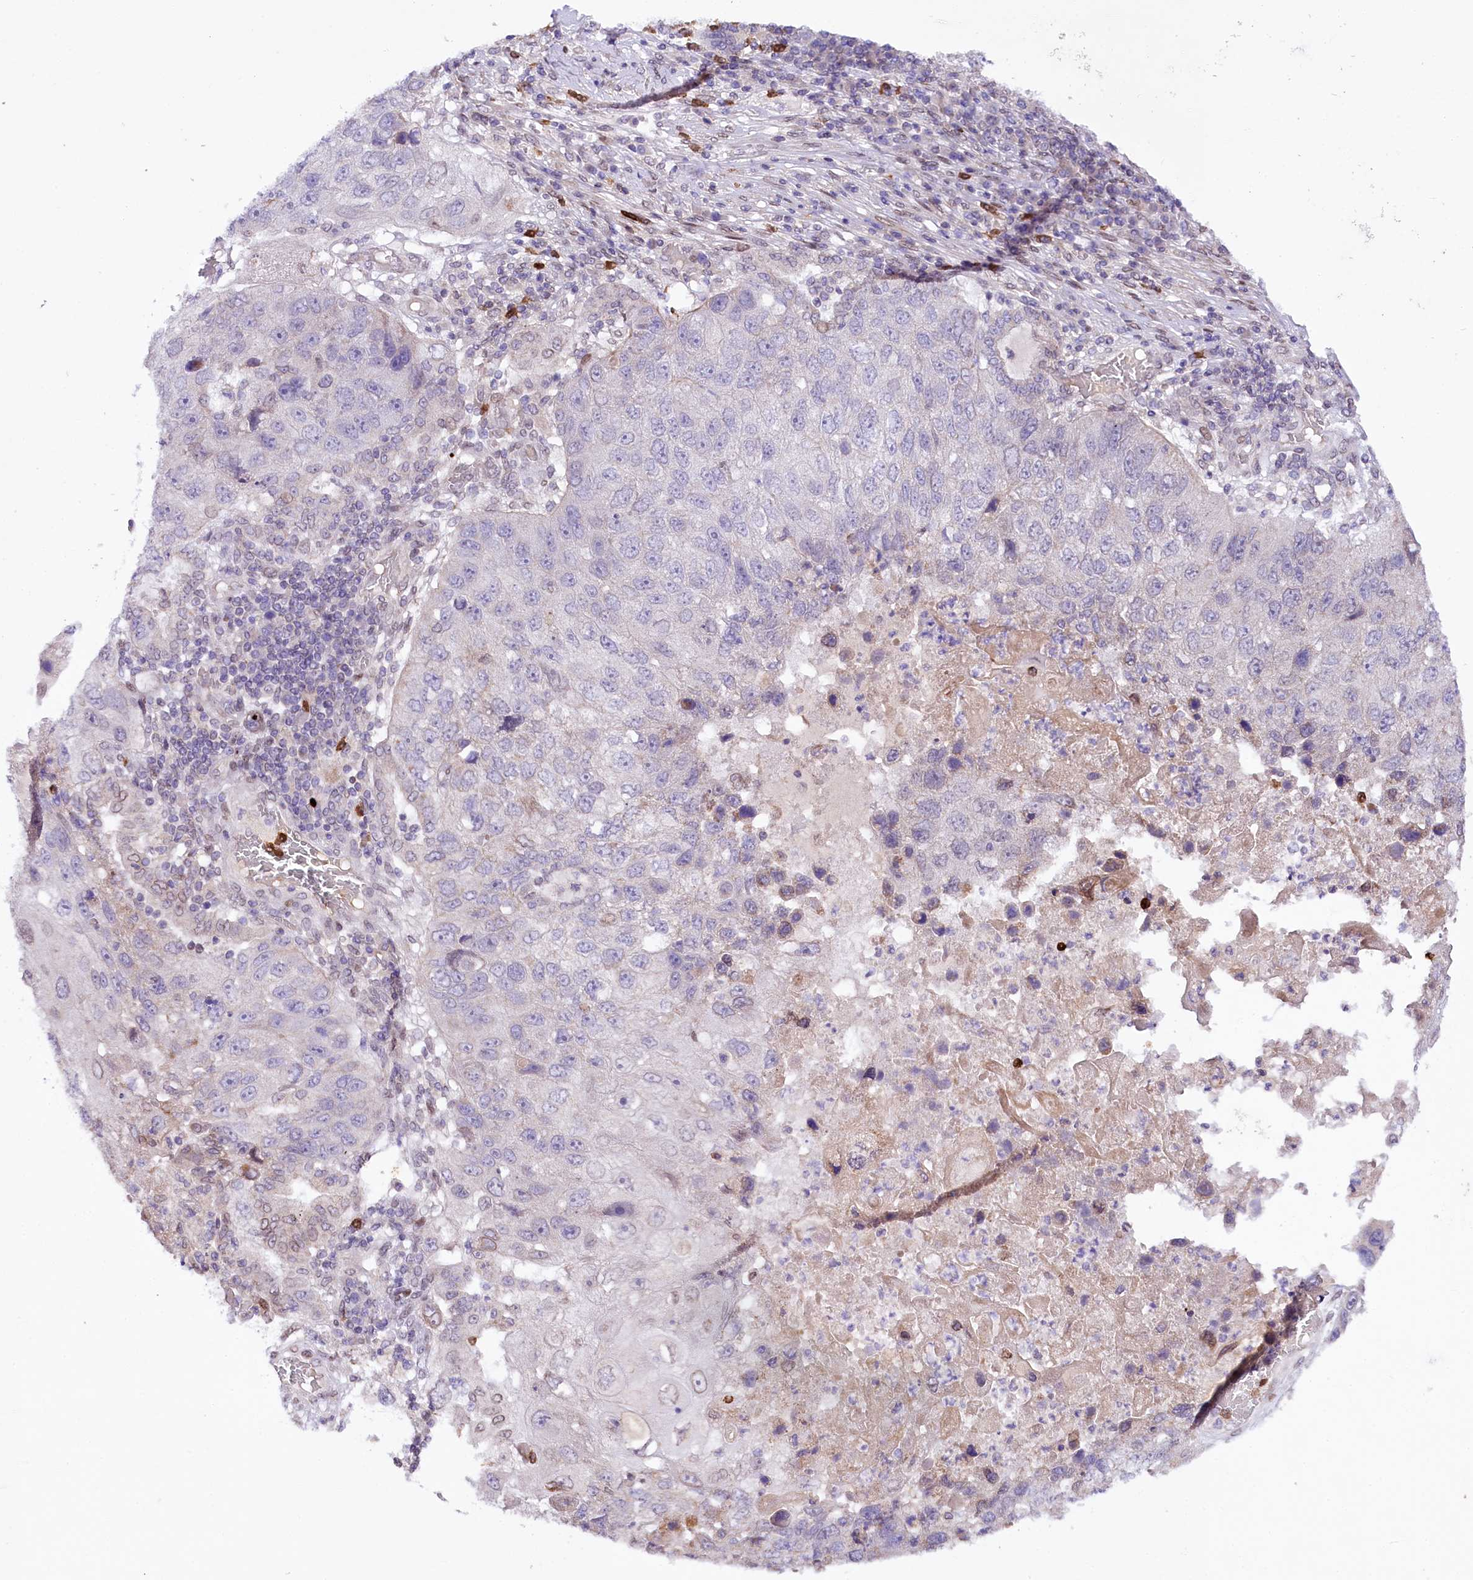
{"staining": {"intensity": "negative", "quantity": "none", "location": "none"}, "tissue": "lung cancer", "cell_type": "Tumor cells", "image_type": "cancer", "snomed": [{"axis": "morphology", "description": "Squamous cell carcinoma, NOS"}, {"axis": "topography", "description": "Lung"}], "caption": "IHC of lung squamous cell carcinoma shows no positivity in tumor cells. (Stains: DAB (3,3'-diaminobenzidine) immunohistochemistry (IHC) with hematoxylin counter stain, Microscopy: brightfield microscopy at high magnification).", "gene": "ZNF226", "patient": {"sex": "male", "age": 61}}